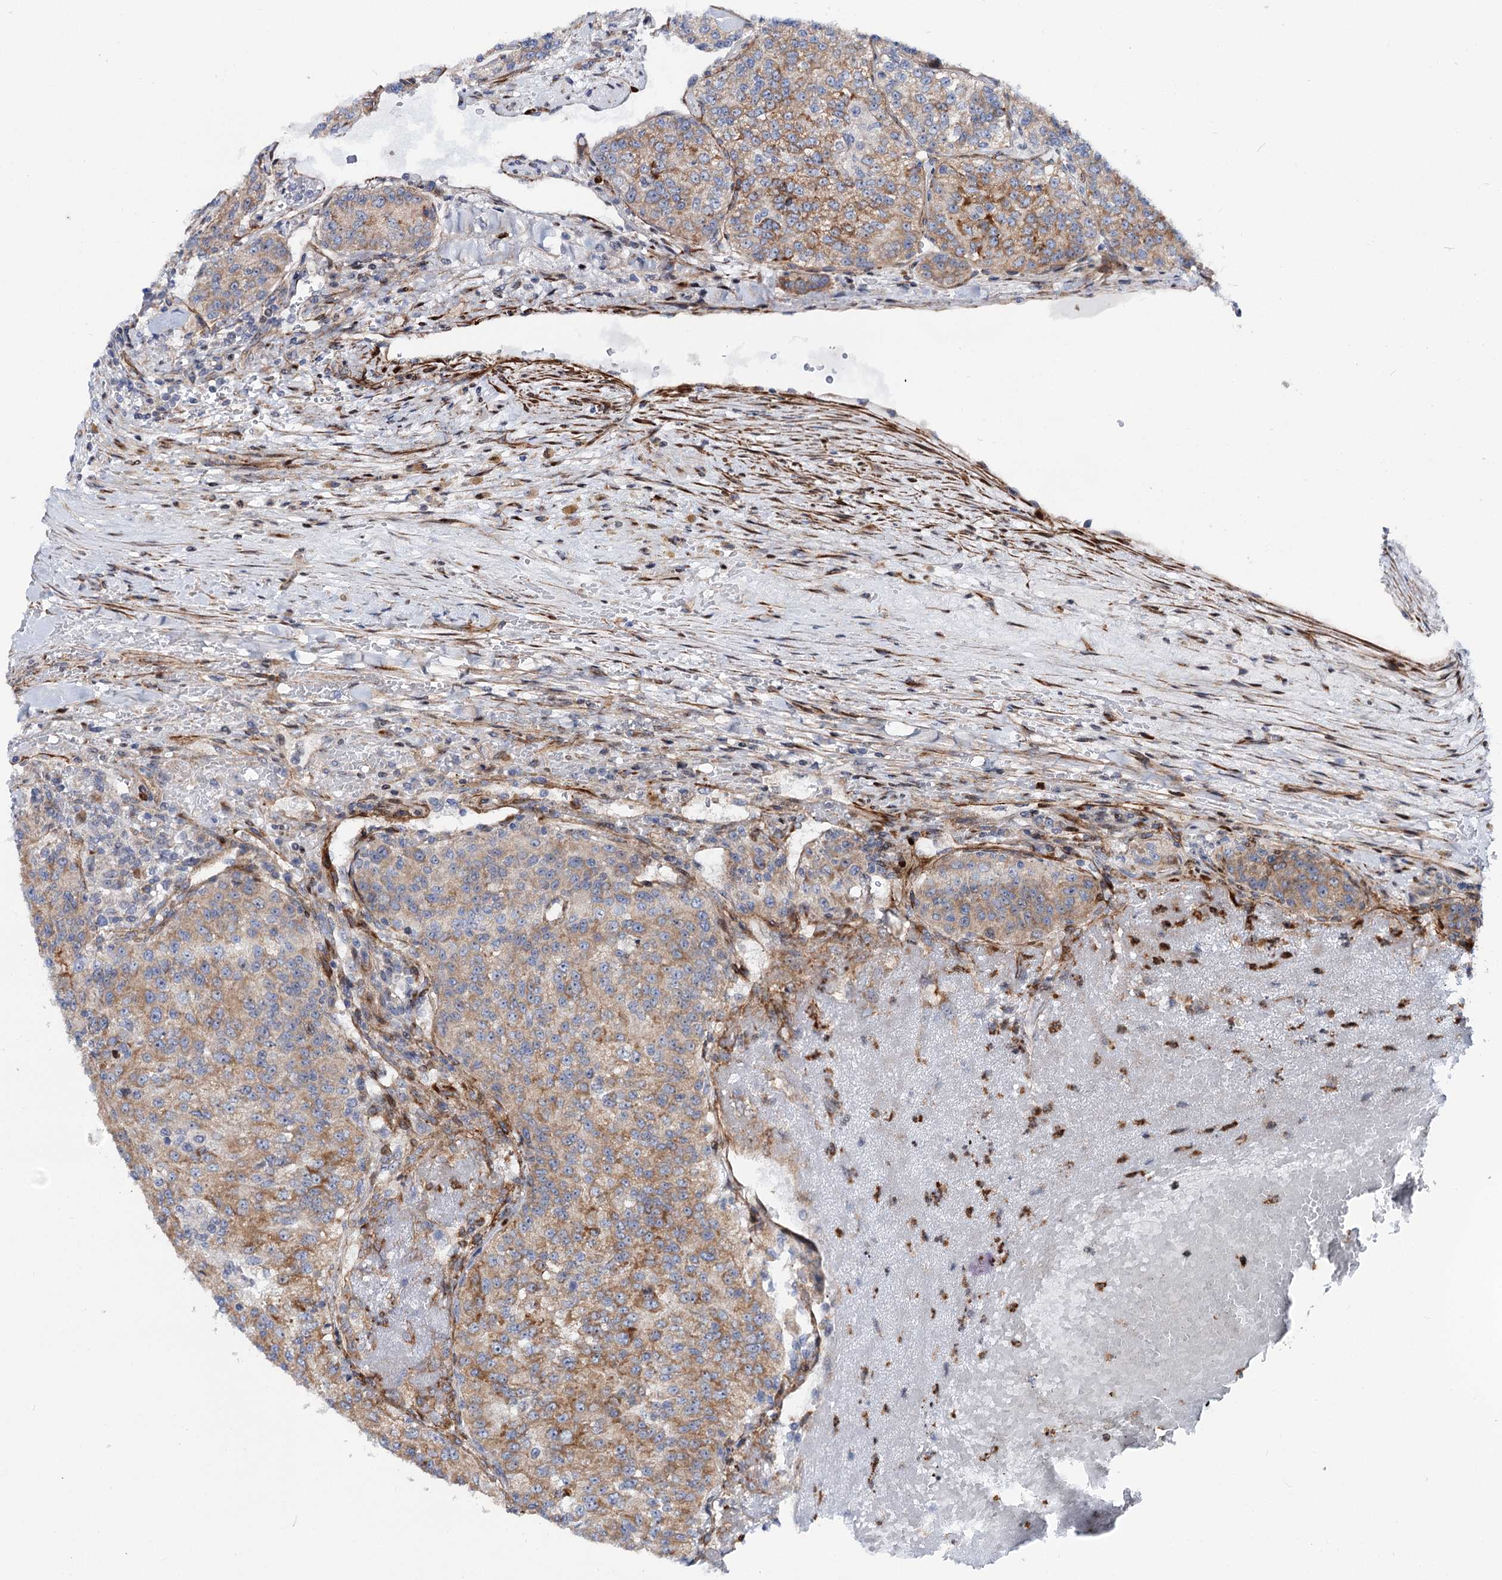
{"staining": {"intensity": "moderate", "quantity": ">75%", "location": "cytoplasmic/membranous"}, "tissue": "renal cancer", "cell_type": "Tumor cells", "image_type": "cancer", "snomed": [{"axis": "morphology", "description": "Adenocarcinoma, NOS"}, {"axis": "topography", "description": "Kidney"}], "caption": "Renal cancer (adenocarcinoma) stained with a brown dye shows moderate cytoplasmic/membranous positive expression in approximately >75% of tumor cells.", "gene": "THAP9", "patient": {"sex": "female", "age": 63}}